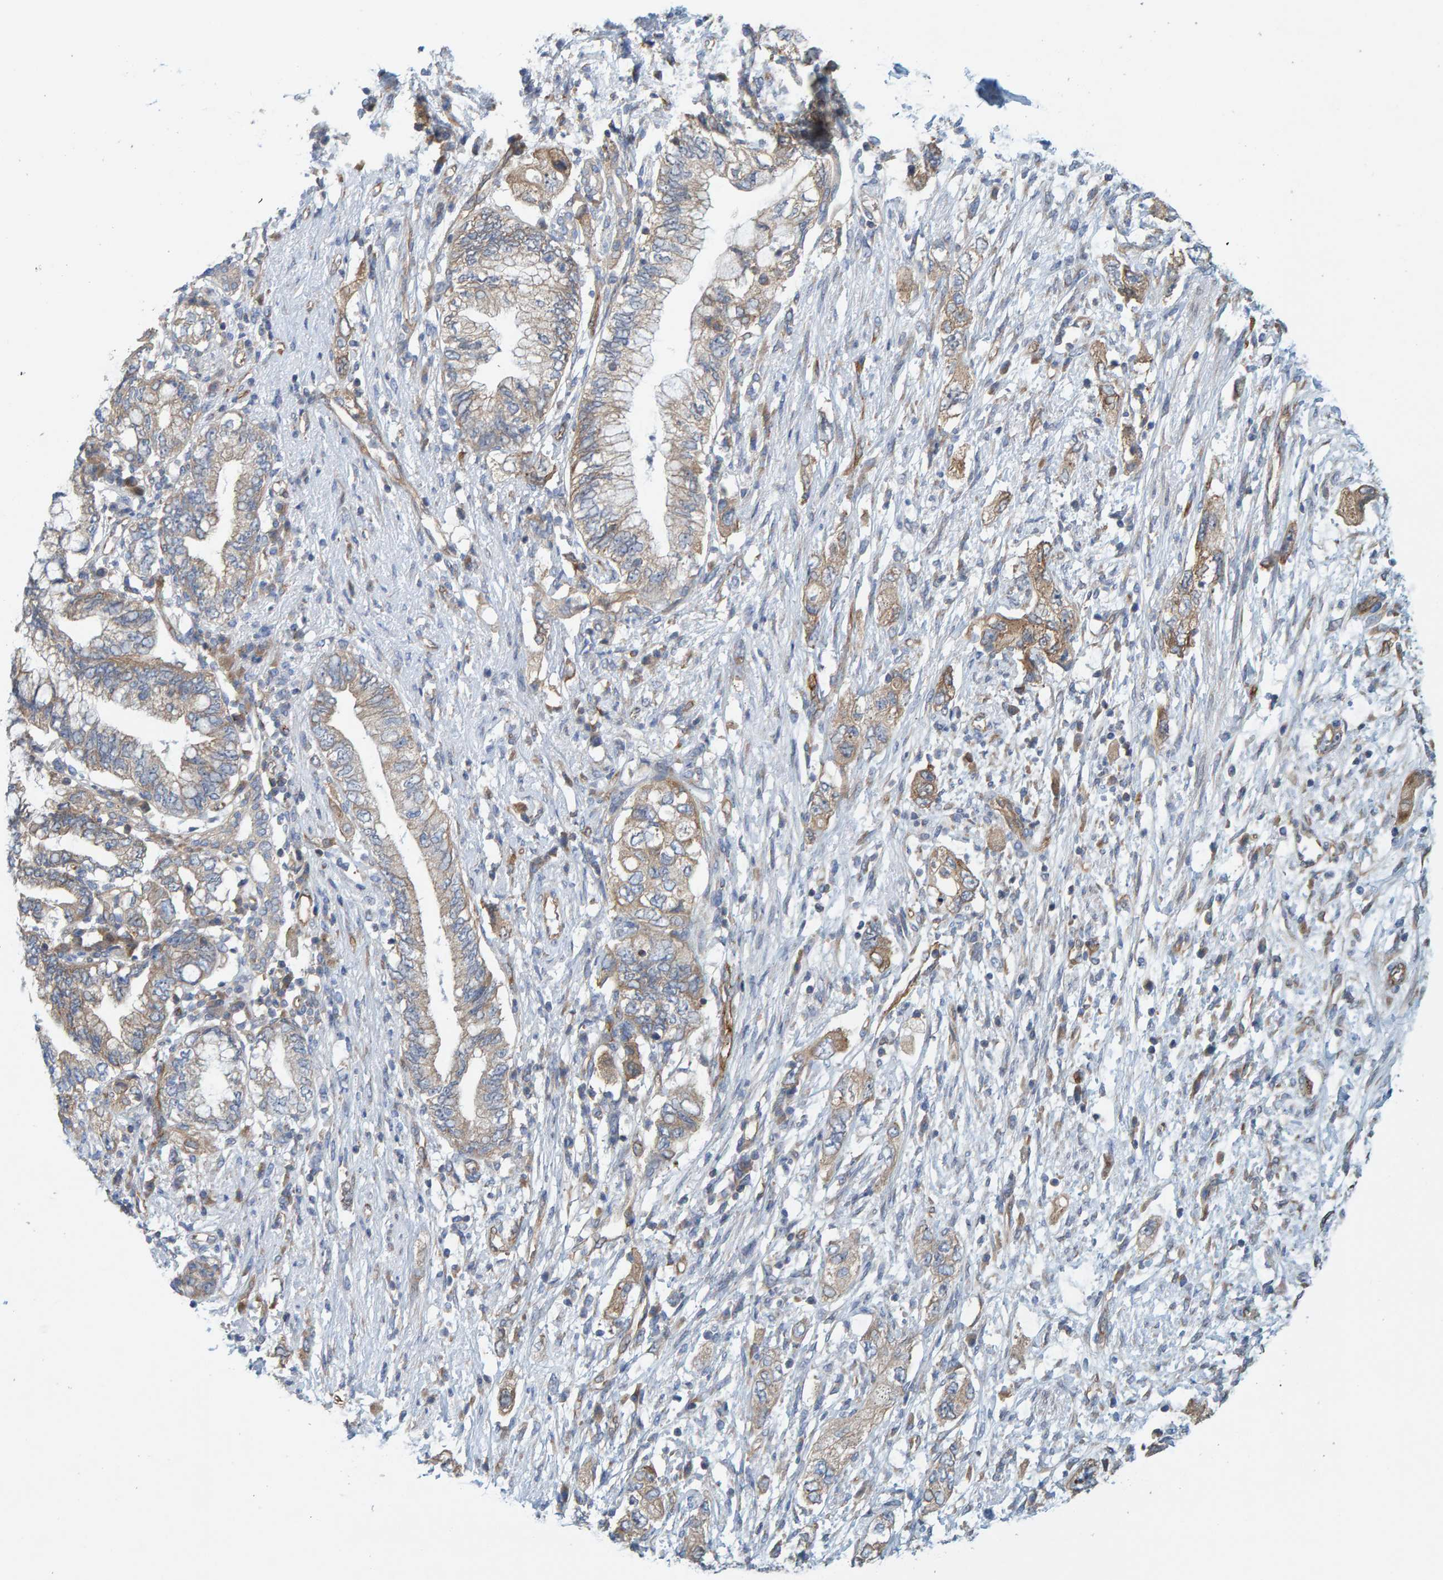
{"staining": {"intensity": "weak", "quantity": ">75%", "location": "cytoplasmic/membranous"}, "tissue": "pancreatic cancer", "cell_type": "Tumor cells", "image_type": "cancer", "snomed": [{"axis": "morphology", "description": "Adenocarcinoma, NOS"}, {"axis": "topography", "description": "Pancreas"}], "caption": "Tumor cells reveal low levels of weak cytoplasmic/membranous staining in about >75% of cells in pancreatic adenocarcinoma.", "gene": "PRKD2", "patient": {"sex": "female", "age": 73}}